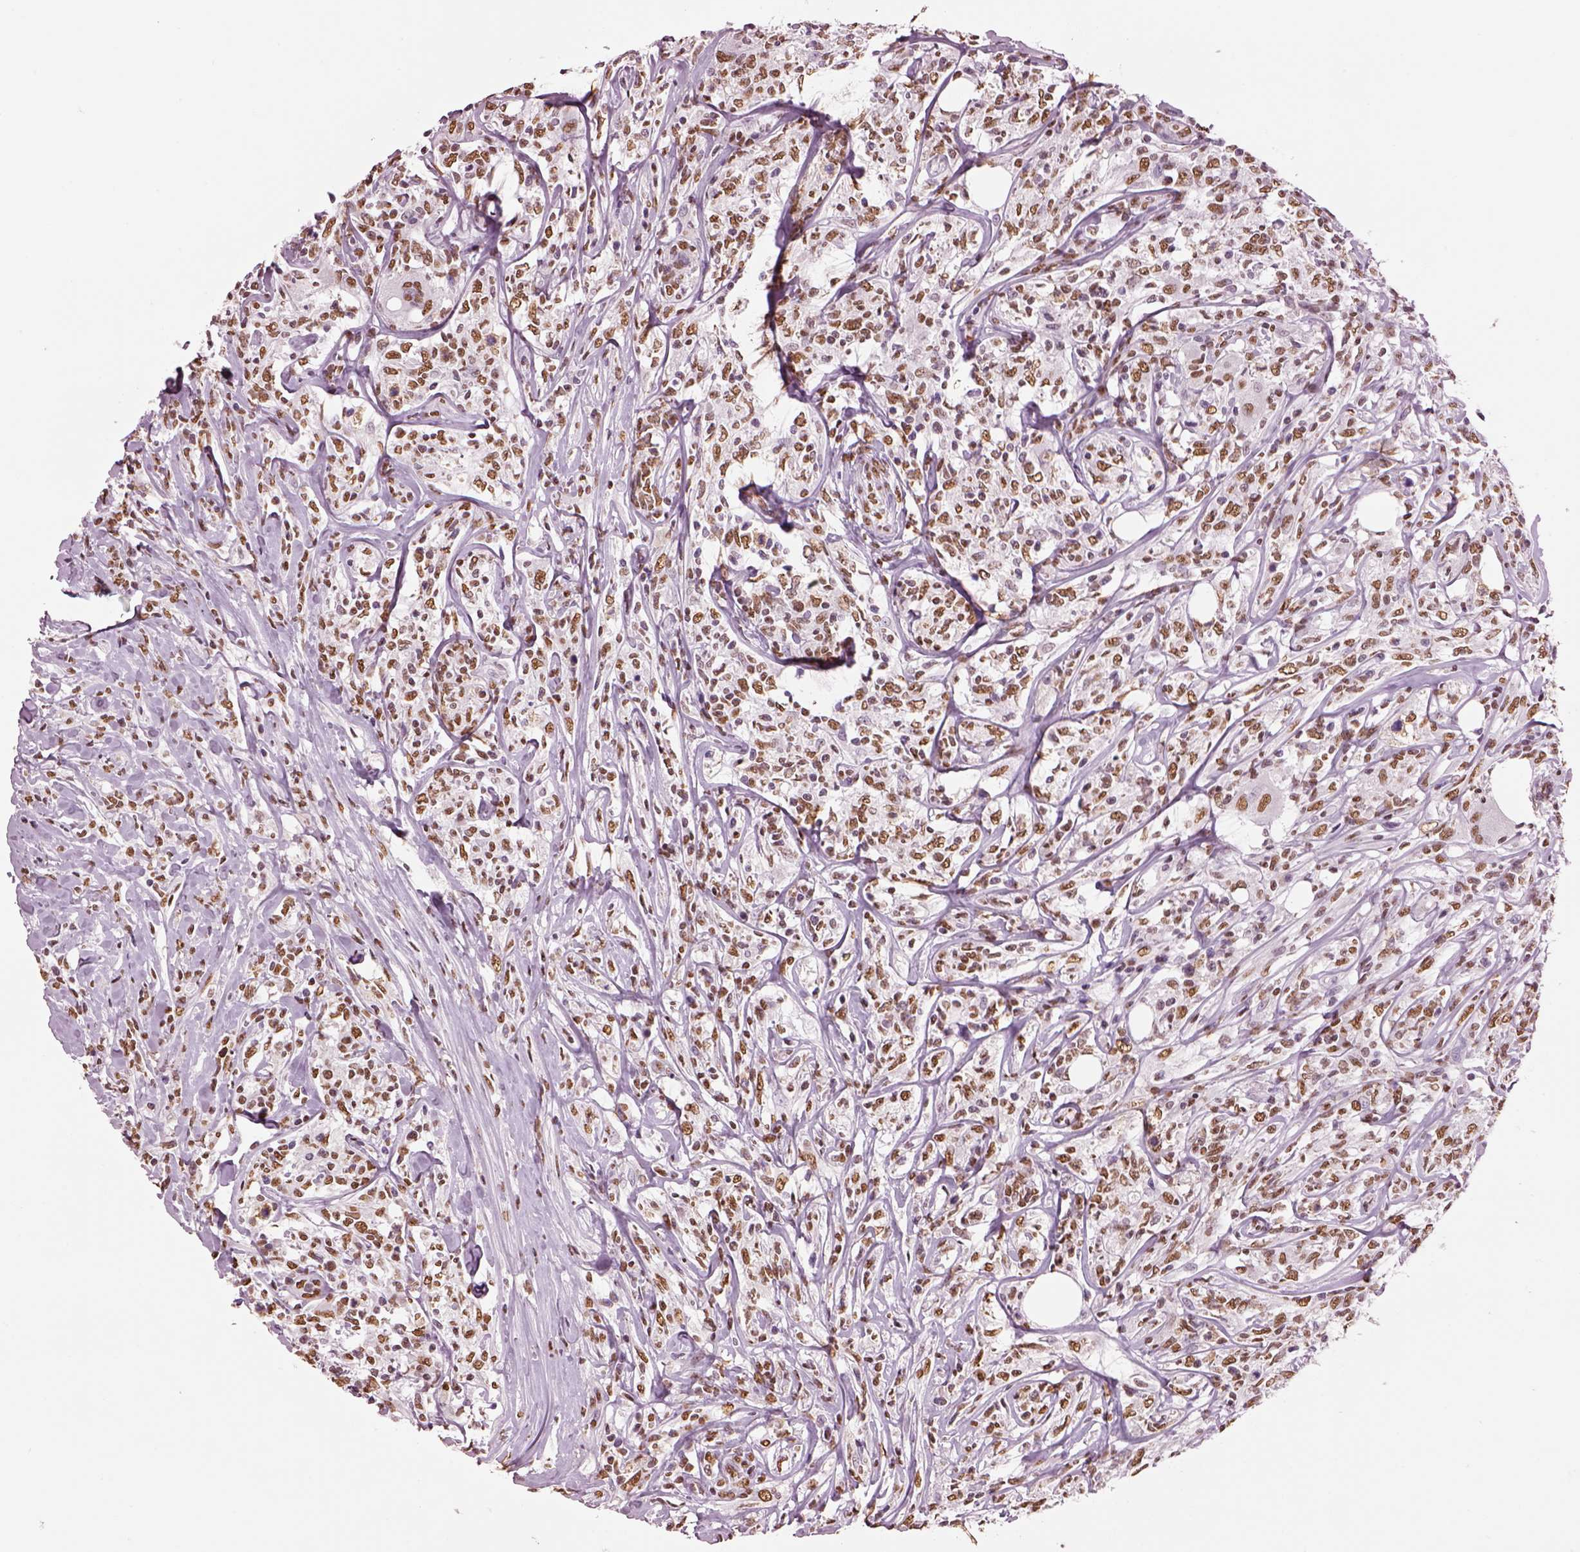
{"staining": {"intensity": "moderate", "quantity": ">75%", "location": "nuclear"}, "tissue": "lymphoma", "cell_type": "Tumor cells", "image_type": "cancer", "snomed": [{"axis": "morphology", "description": "Malignant lymphoma, non-Hodgkin's type, High grade"}, {"axis": "topography", "description": "Lymph node"}], "caption": "Immunohistochemical staining of lymphoma demonstrates moderate nuclear protein staining in approximately >75% of tumor cells.", "gene": "DDX3X", "patient": {"sex": "female", "age": 84}}